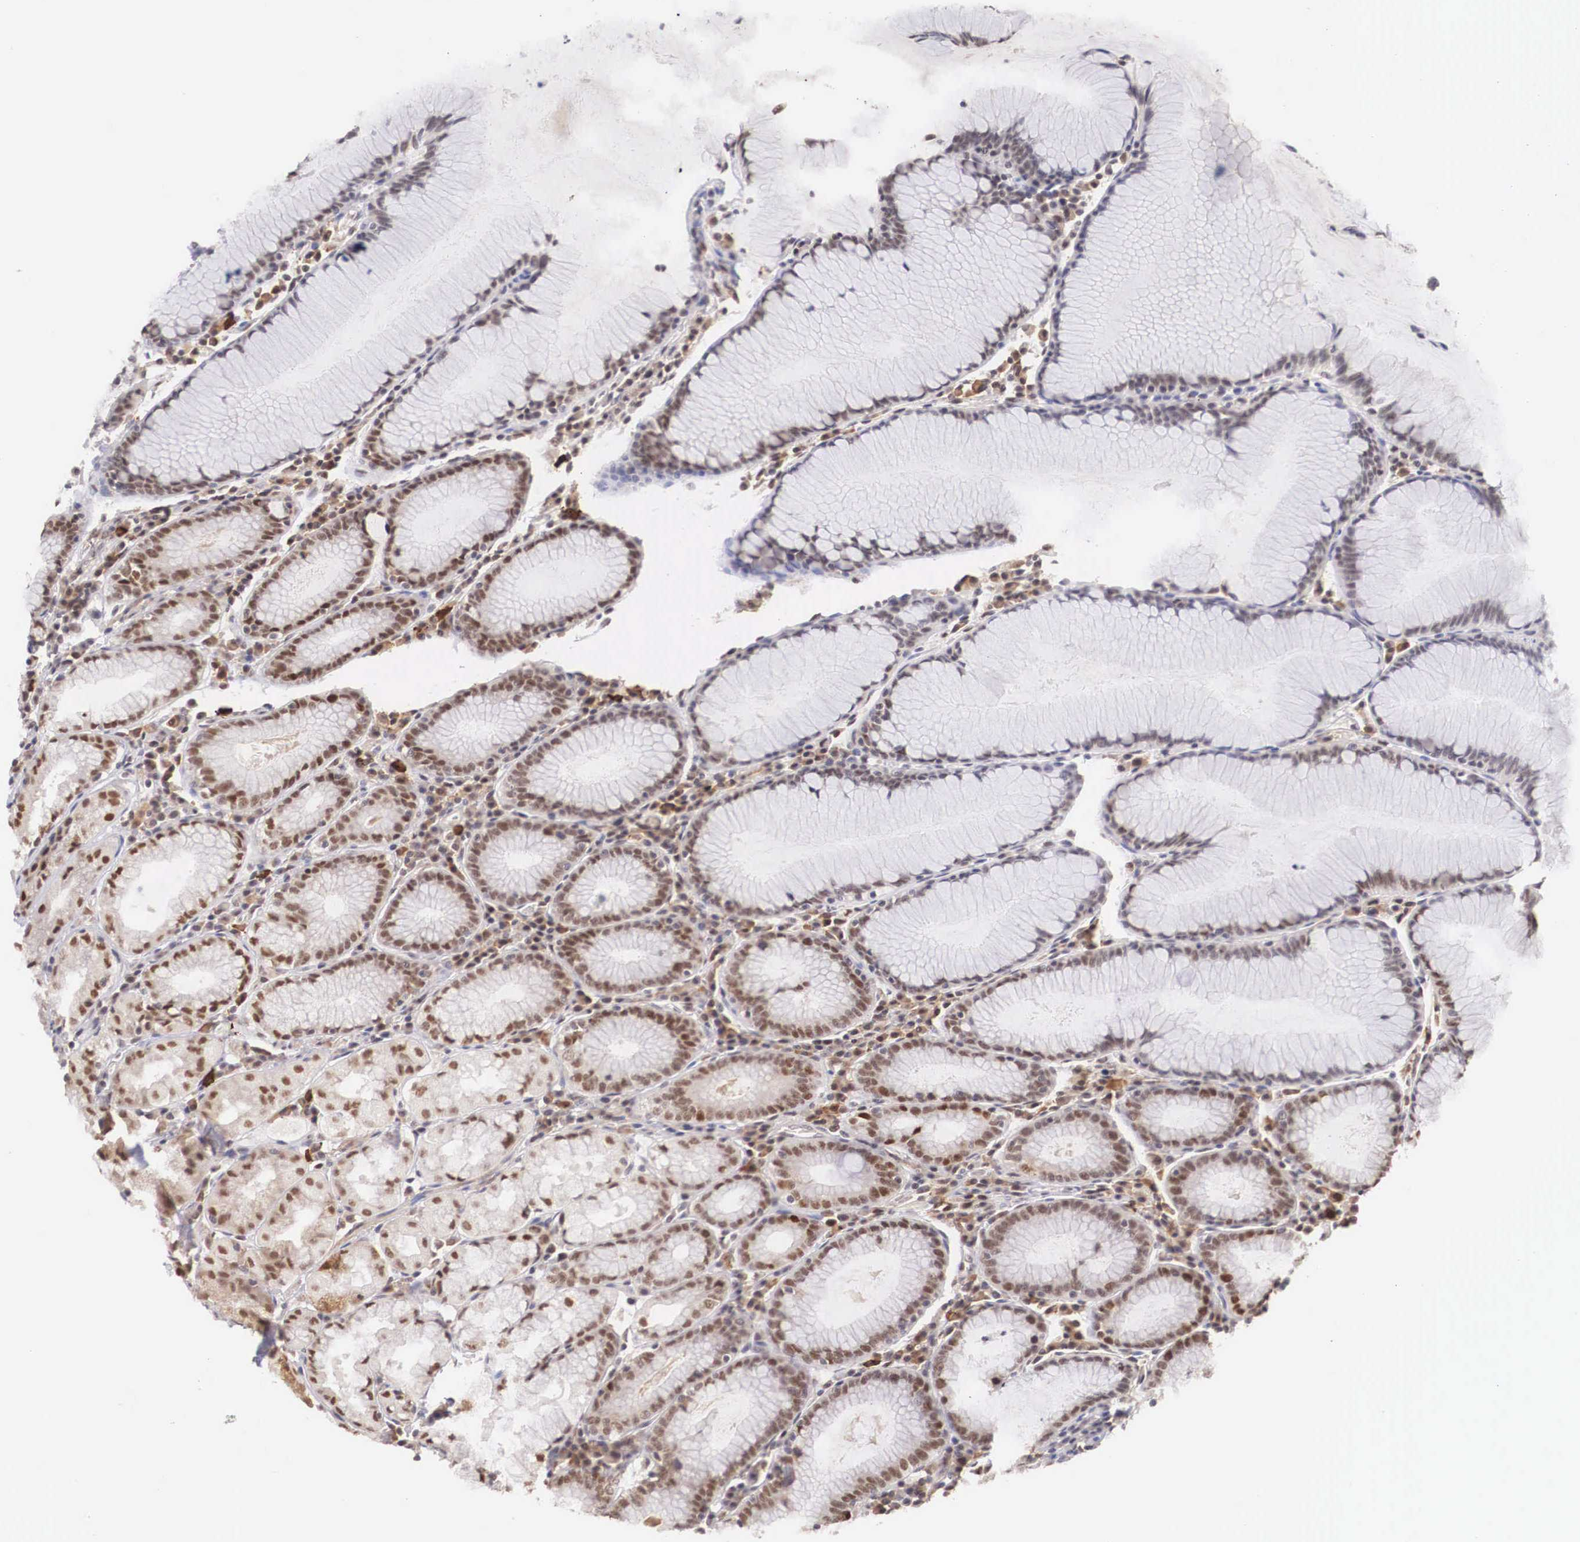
{"staining": {"intensity": "moderate", "quantity": ">75%", "location": "nuclear"}, "tissue": "stomach", "cell_type": "Glandular cells", "image_type": "normal", "snomed": [{"axis": "morphology", "description": "Normal tissue, NOS"}, {"axis": "topography", "description": "Stomach, lower"}], "caption": "This is a micrograph of immunohistochemistry (IHC) staining of unremarkable stomach, which shows moderate staining in the nuclear of glandular cells.", "gene": "ZNF275", "patient": {"sex": "female", "age": 43}}